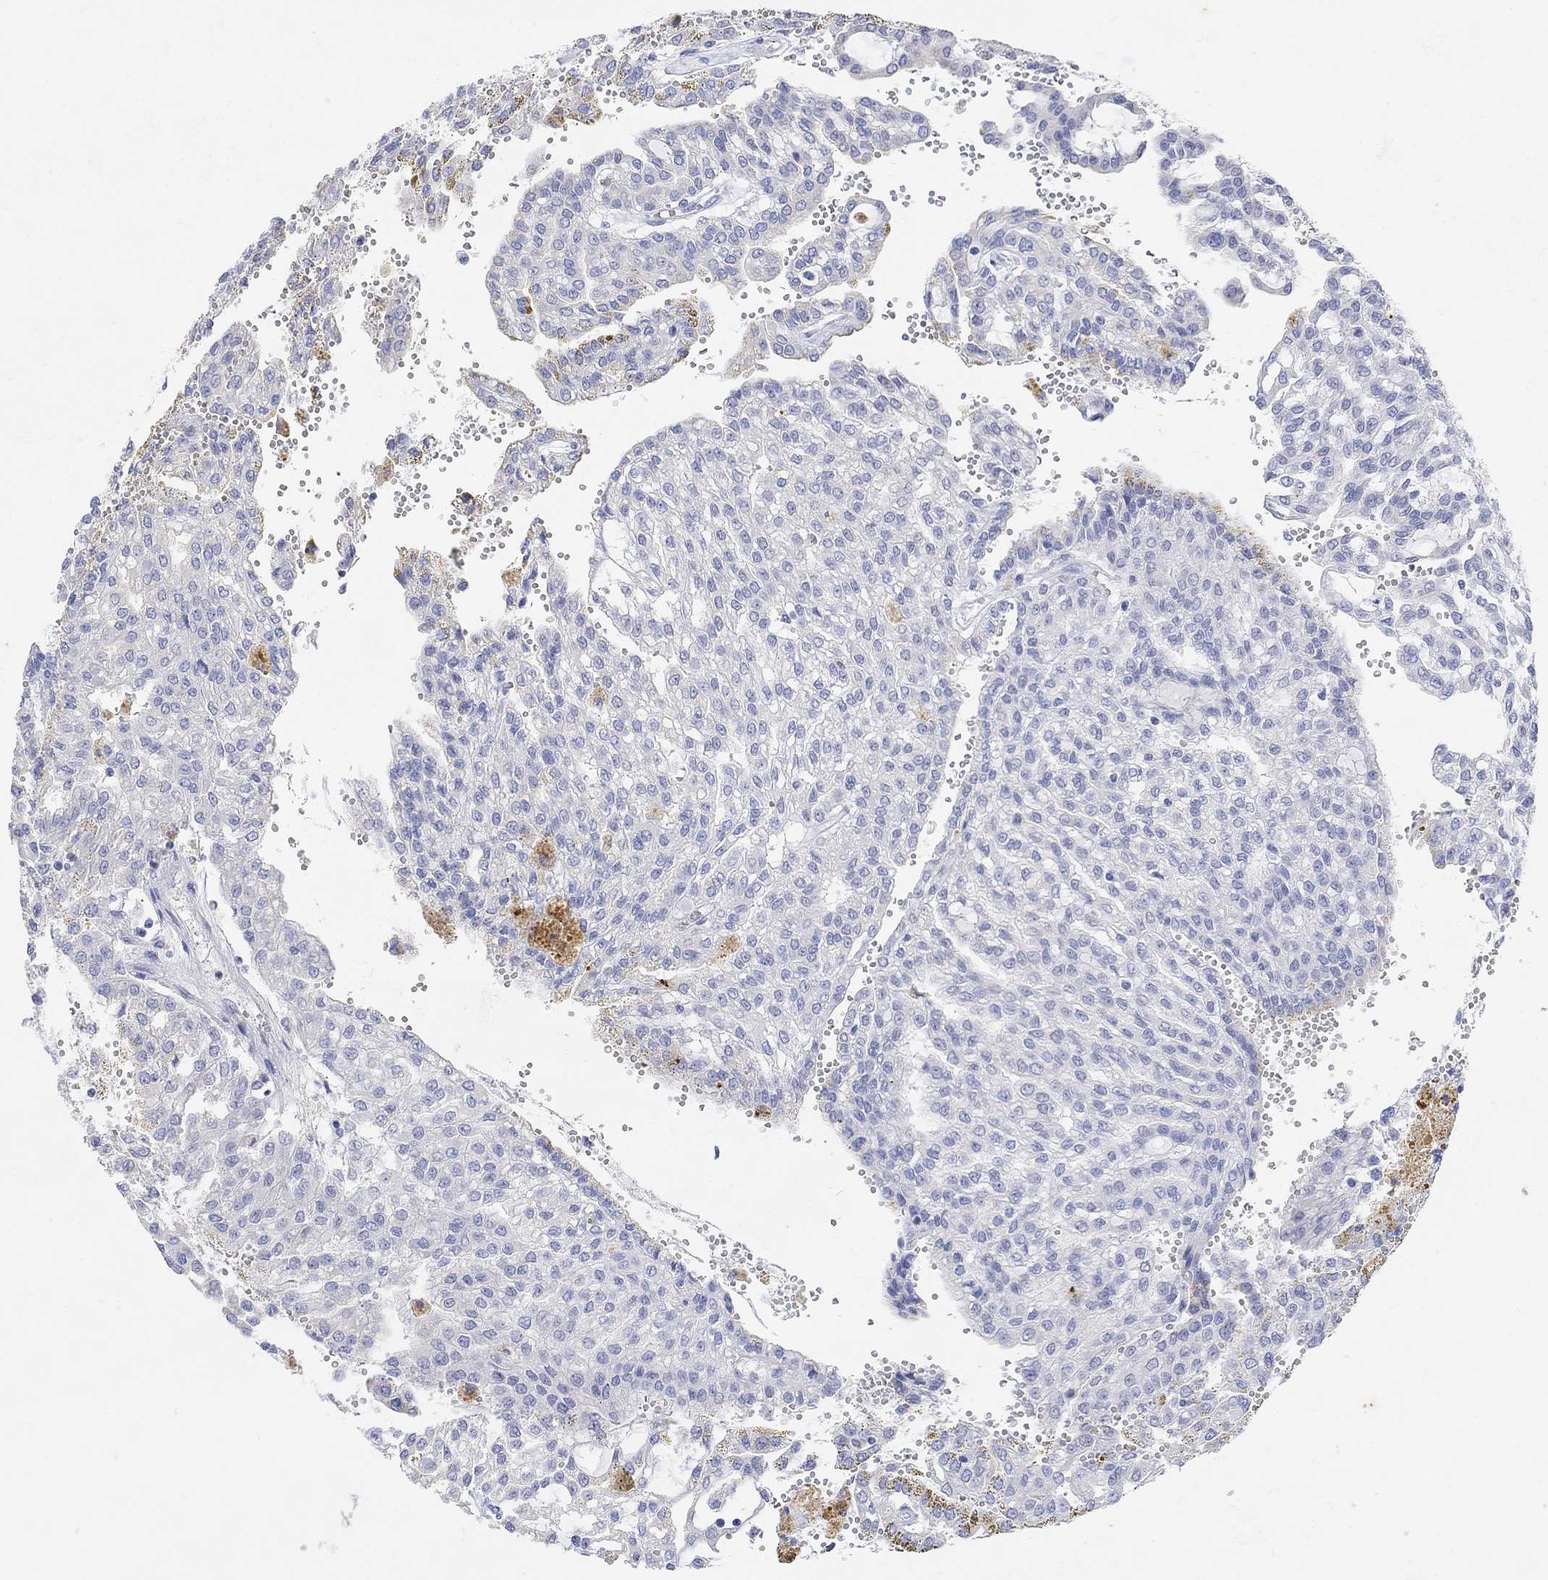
{"staining": {"intensity": "negative", "quantity": "none", "location": "none"}, "tissue": "renal cancer", "cell_type": "Tumor cells", "image_type": "cancer", "snomed": [{"axis": "morphology", "description": "Adenocarcinoma, NOS"}, {"axis": "topography", "description": "Kidney"}], "caption": "There is no significant positivity in tumor cells of renal adenocarcinoma. (Stains: DAB (3,3'-diaminobenzidine) immunohistochemistry (IHC) with hematoxylin counter stain, Microscopy: brightfield microscopy at high magnification).", "gene": "TYR", "patient": {"sex": "male", "age": 63}}